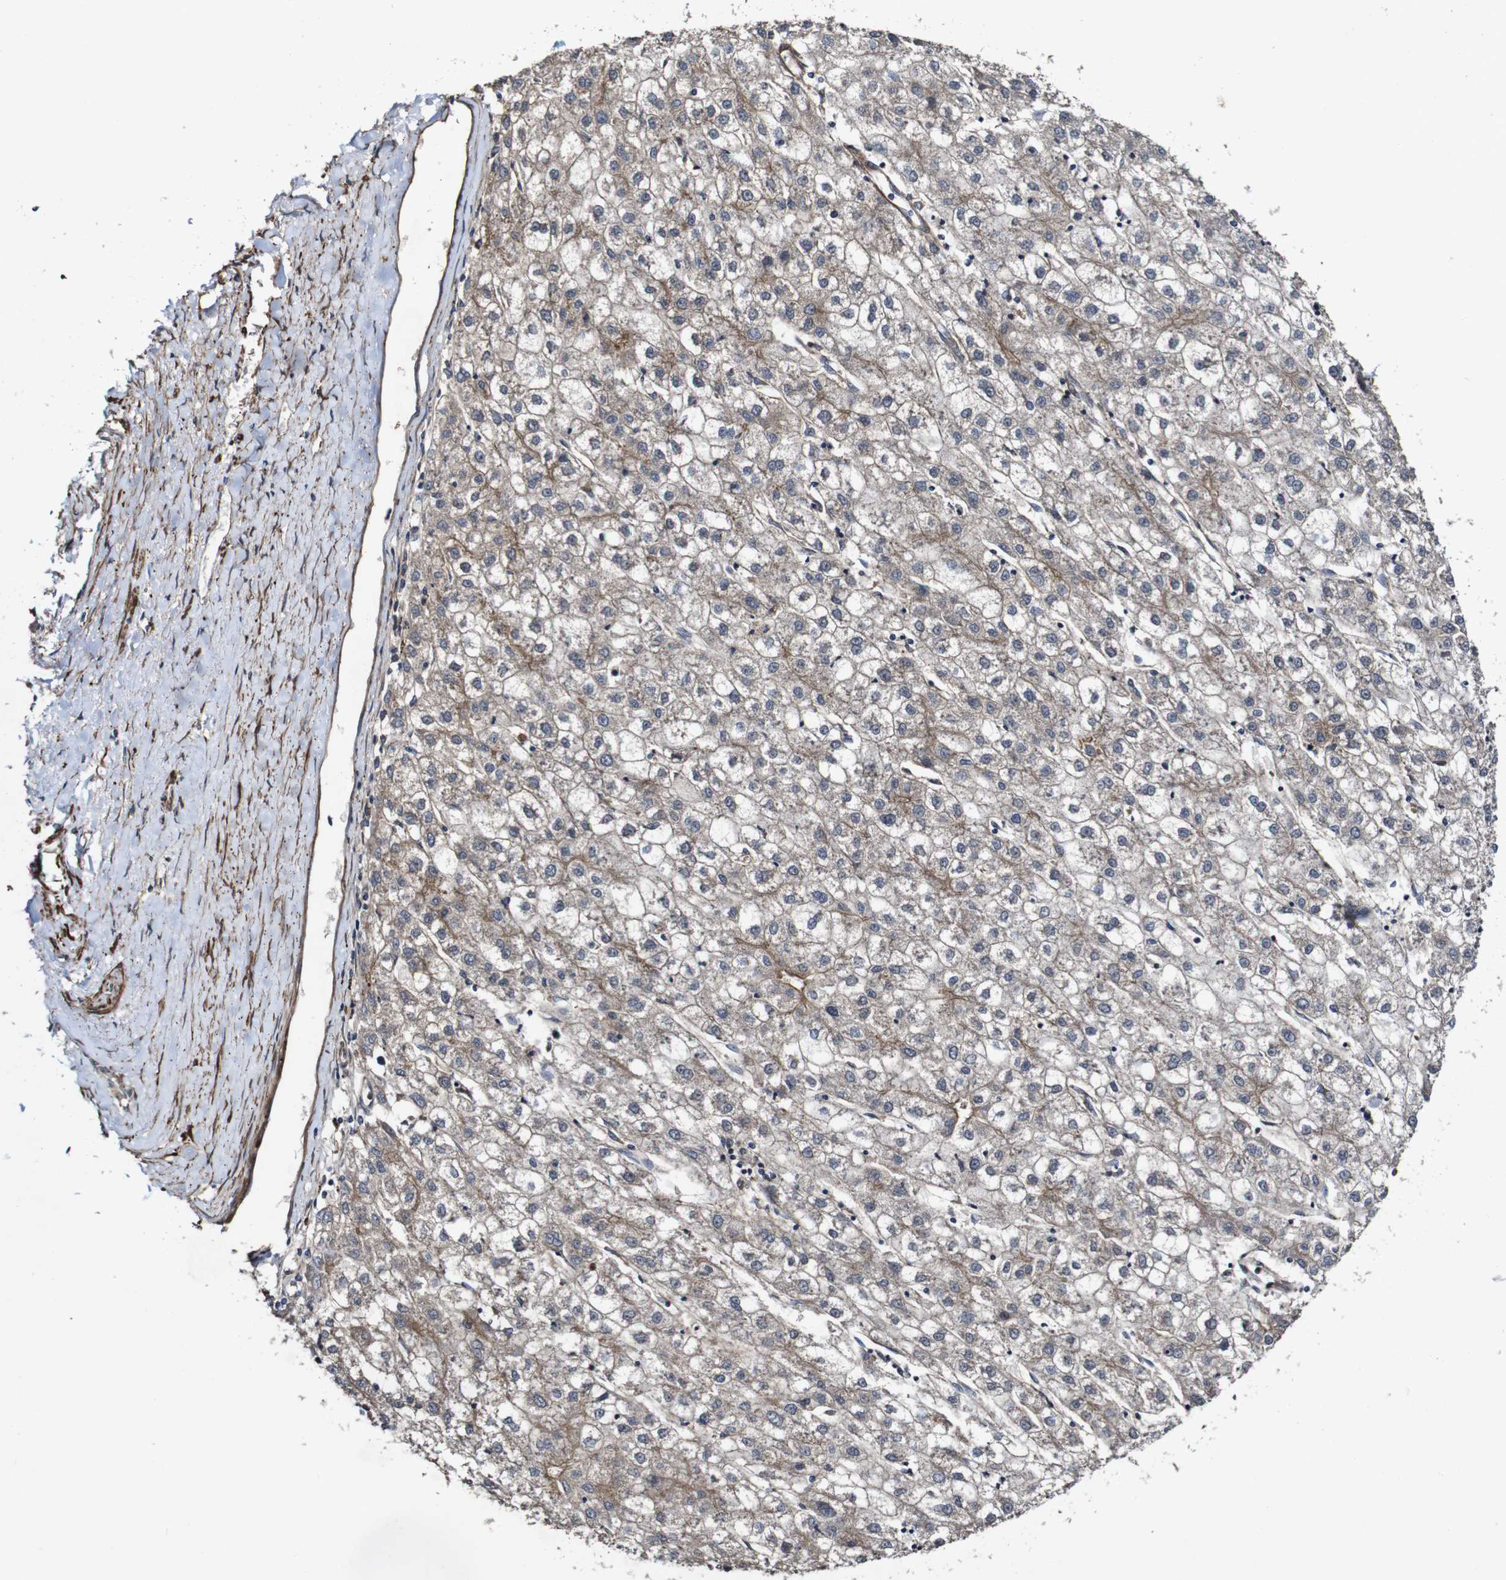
{"staining": {"intensity": "weak", "quantity": ">75%", "location": "cytoplasmic/membranous"}, "tissue": "liver cancer", "cell_type": "Tumor cells", "image_type": "cancer", "snomed": [{"axis": "morphology", "description": "Carcinoma, Hepatocellular, NOS"}, {"axis": "topography", "description": "Liver"}], "caption": "Liver hepatocellular carcinoma stained for a protein demonstrates weak cytoplasmic/membranous positivity in tumor cells. Immunohistochemistry stains the protein of interest in brown and the nuclei are stained blue.", "gene": "GSDME", "patient": {"sex": "male", "age": 72}}